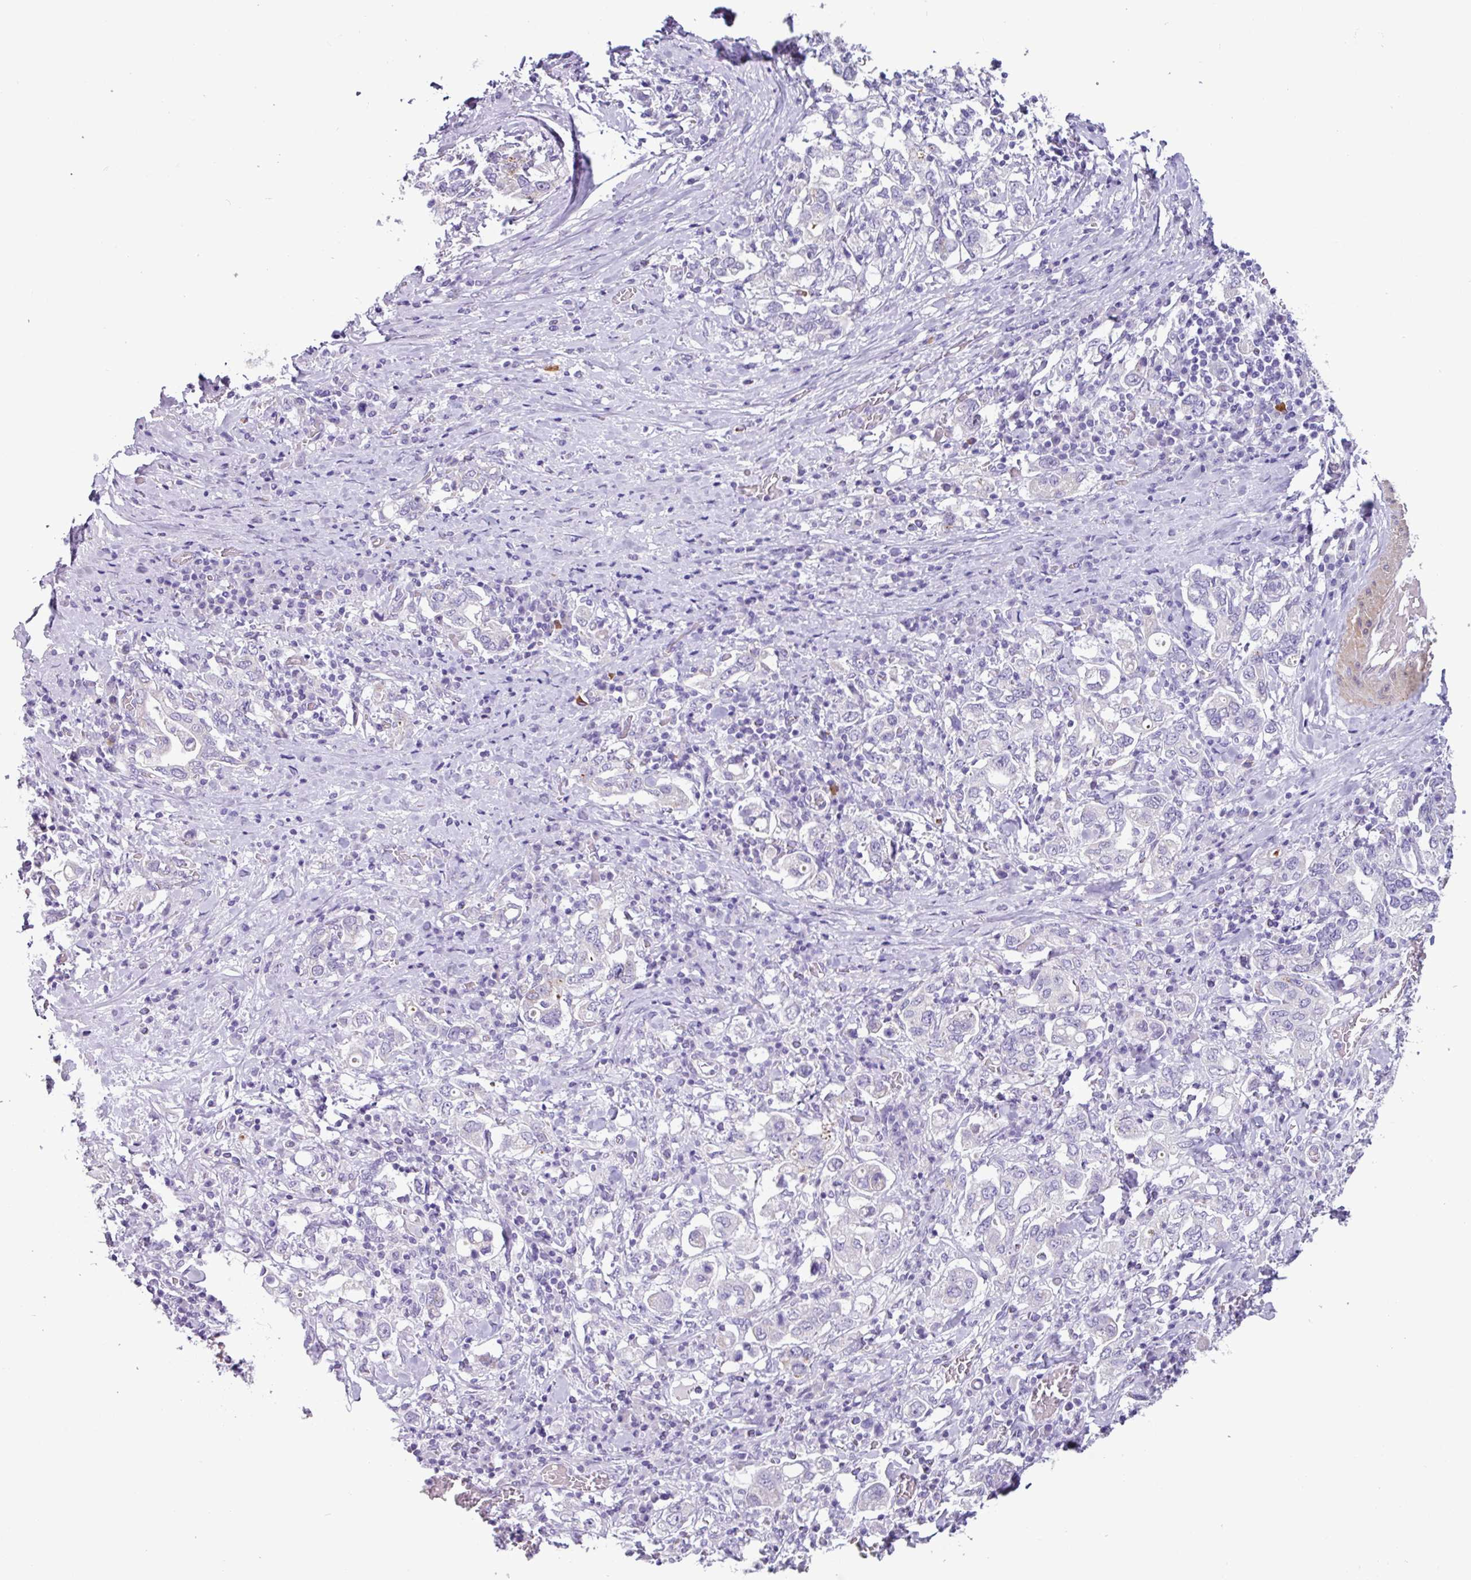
{"staining": {"intensity": "negative", "quantity": "none", "location": "none"}, "tissue": "stomach cancer", "cell_type": "Tumor cells", "image_type": "cancer", "snomed": [{"axis": "morphology", "description": "Adenocarcinoma, NOS"}, {"axis": "topography", "description": "Stomach, upper"}, {"axis": "topography", "description": "Stomach"}], "caption": "Tumor cells are negative for brown protein staining in stomach adenocarcinoma.", "gene": "OTX1", "patient": {"sex": "male", "age": 62}}